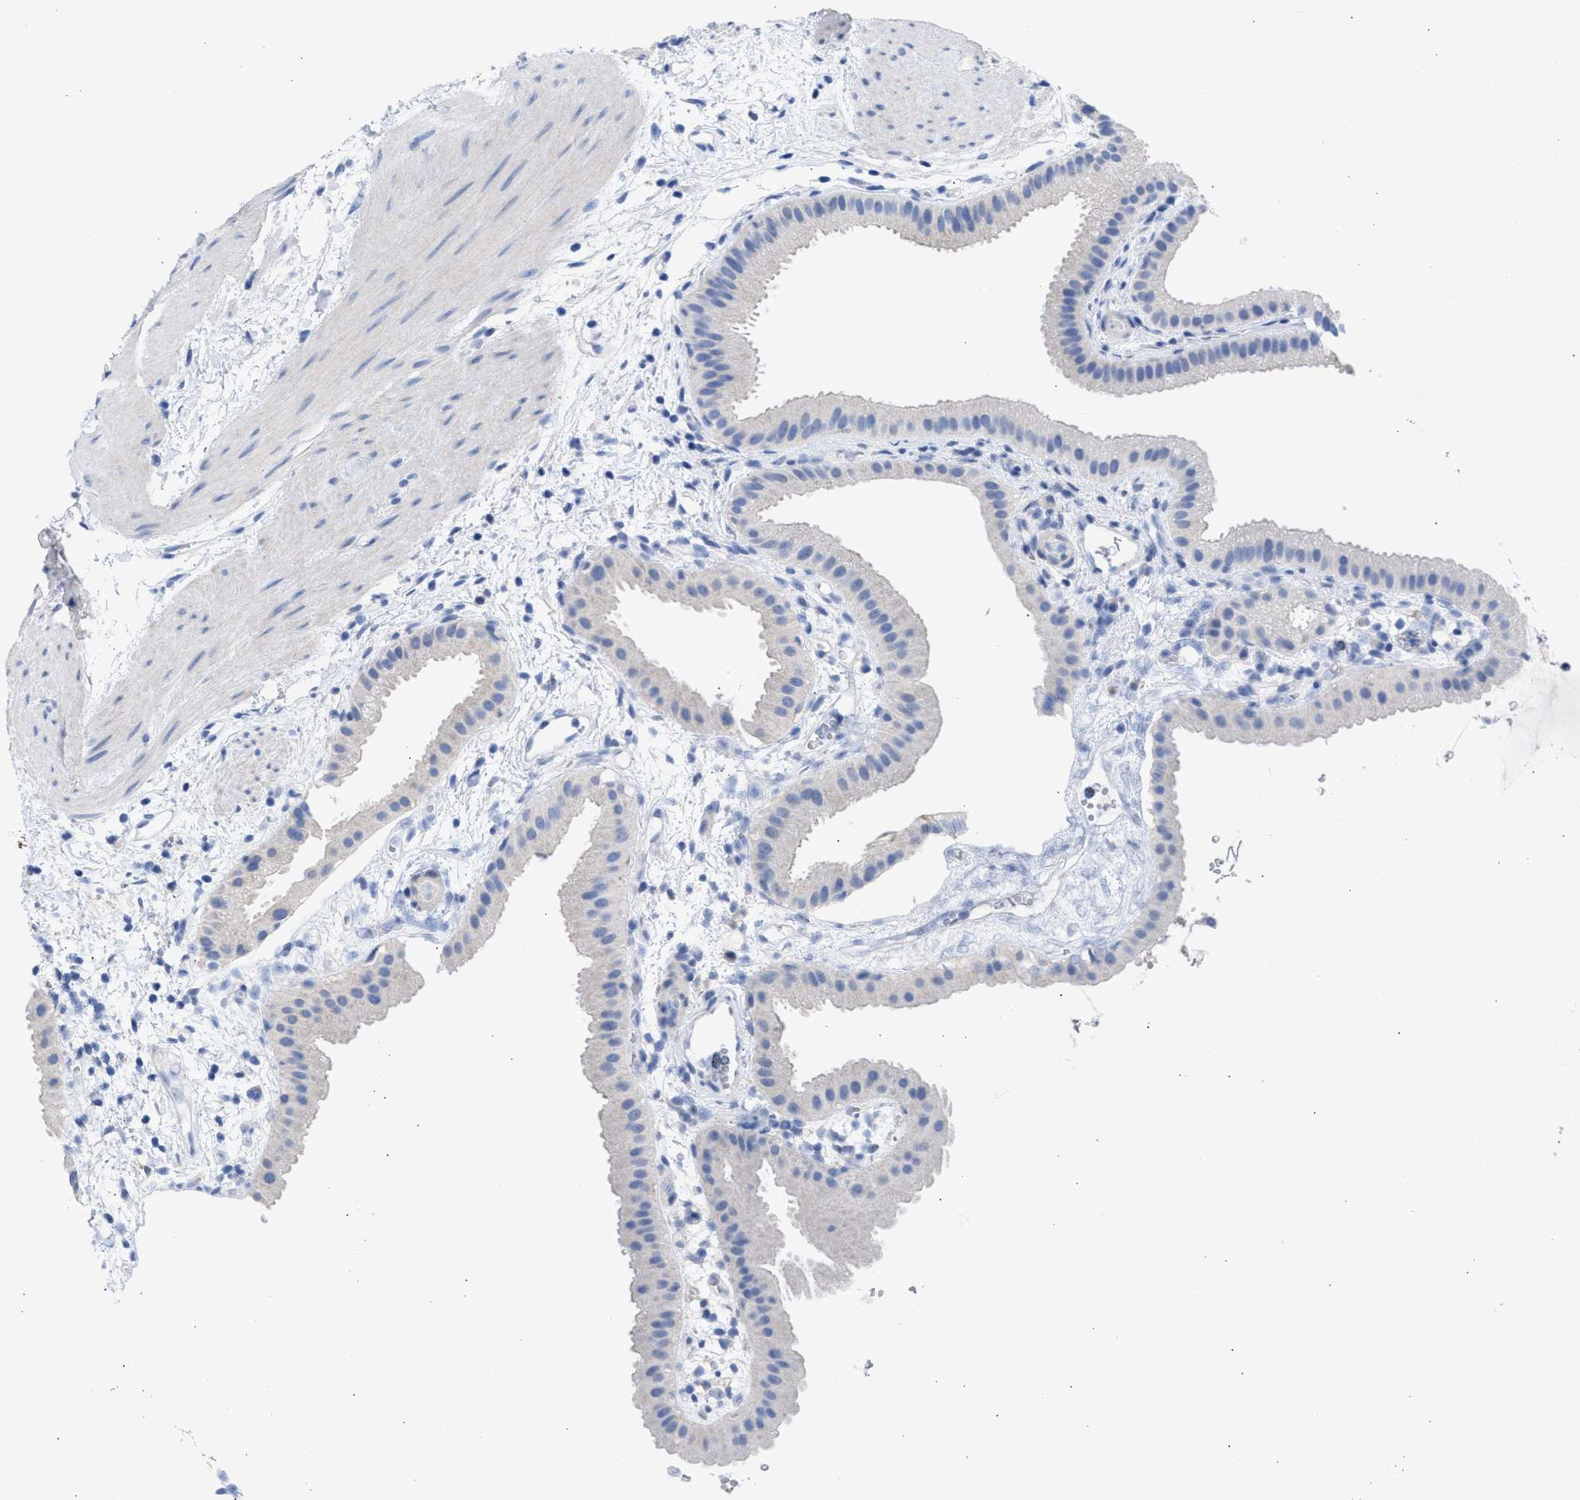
{"staining": {"intensity": "negative", "quantity": "none", "location": "none"}, "tissue": "gallbladder", "cell_type": "Glandular cells", "image_type": "normal", "snomed": [{"axis": "morphology", "description": "Normal tissue, NOS"}, {"axis": "topography", "description": "Gallbladder"}], "caption": "The histopathology image reveals no staining of glandular cells in normal gallbladder. (Stains: DAB immunohistochemistry with hematoxylin counter stain, Microscopy: brightfield microscopy at high magnification).", "gene": "RSPH1", "patient": {"sex": "female", "age": 64}}